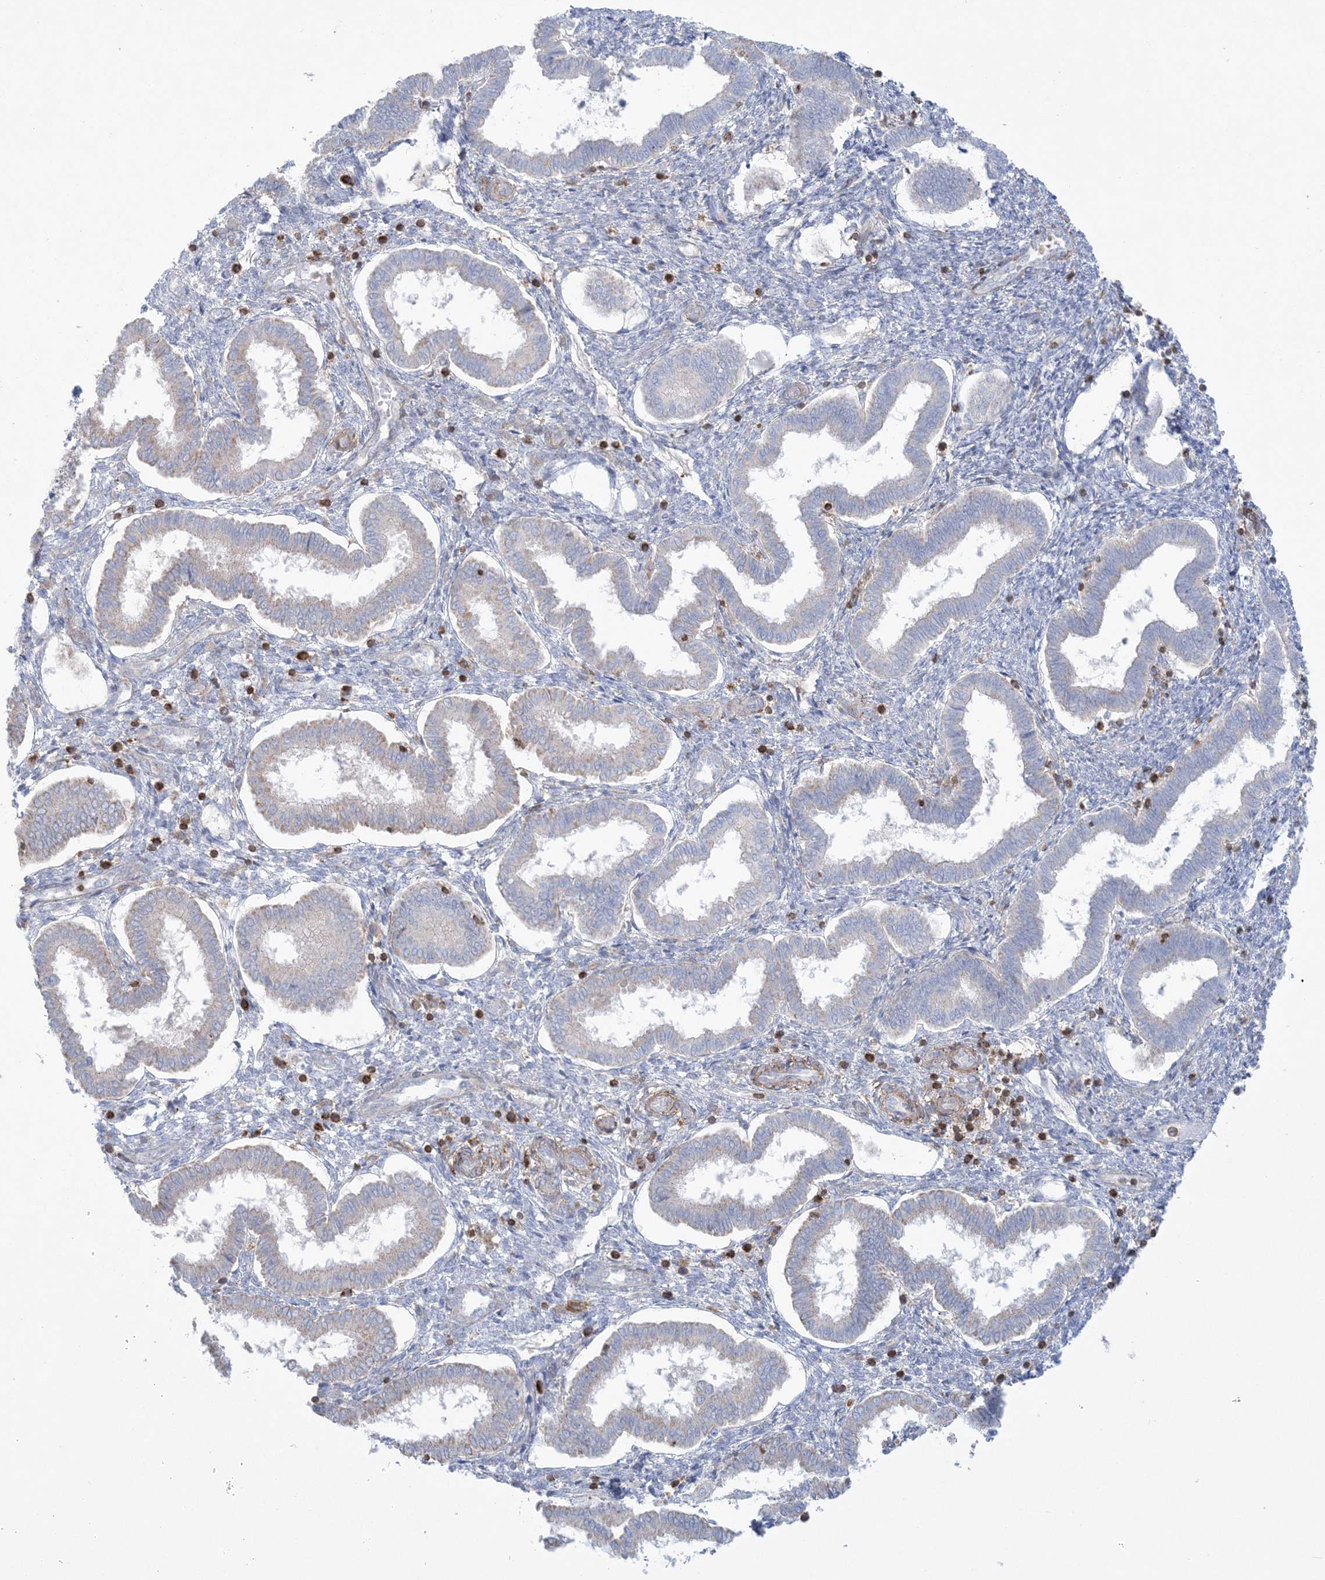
{"staining": {"intensity": "negative", "quantity": "none", "location": "none"}, "tissue": "endometrium", "cell_type": "Cells in endometrial stroma", "image_type": "normal", "snomed": [{"axis": "morphology", "description": "Normal tissue, NOS"}, {"axis": "topography", "description": "Endometrium"}], "caption": "This is a histopathology image of immunohistochemistry staining of unremarkable endometrium, which shows no staining in cells in endometrial stroma. Nuclei are stained in blue.", "gene": "ARHGAP30", "patient": {"sex": "female", "age": 24}}